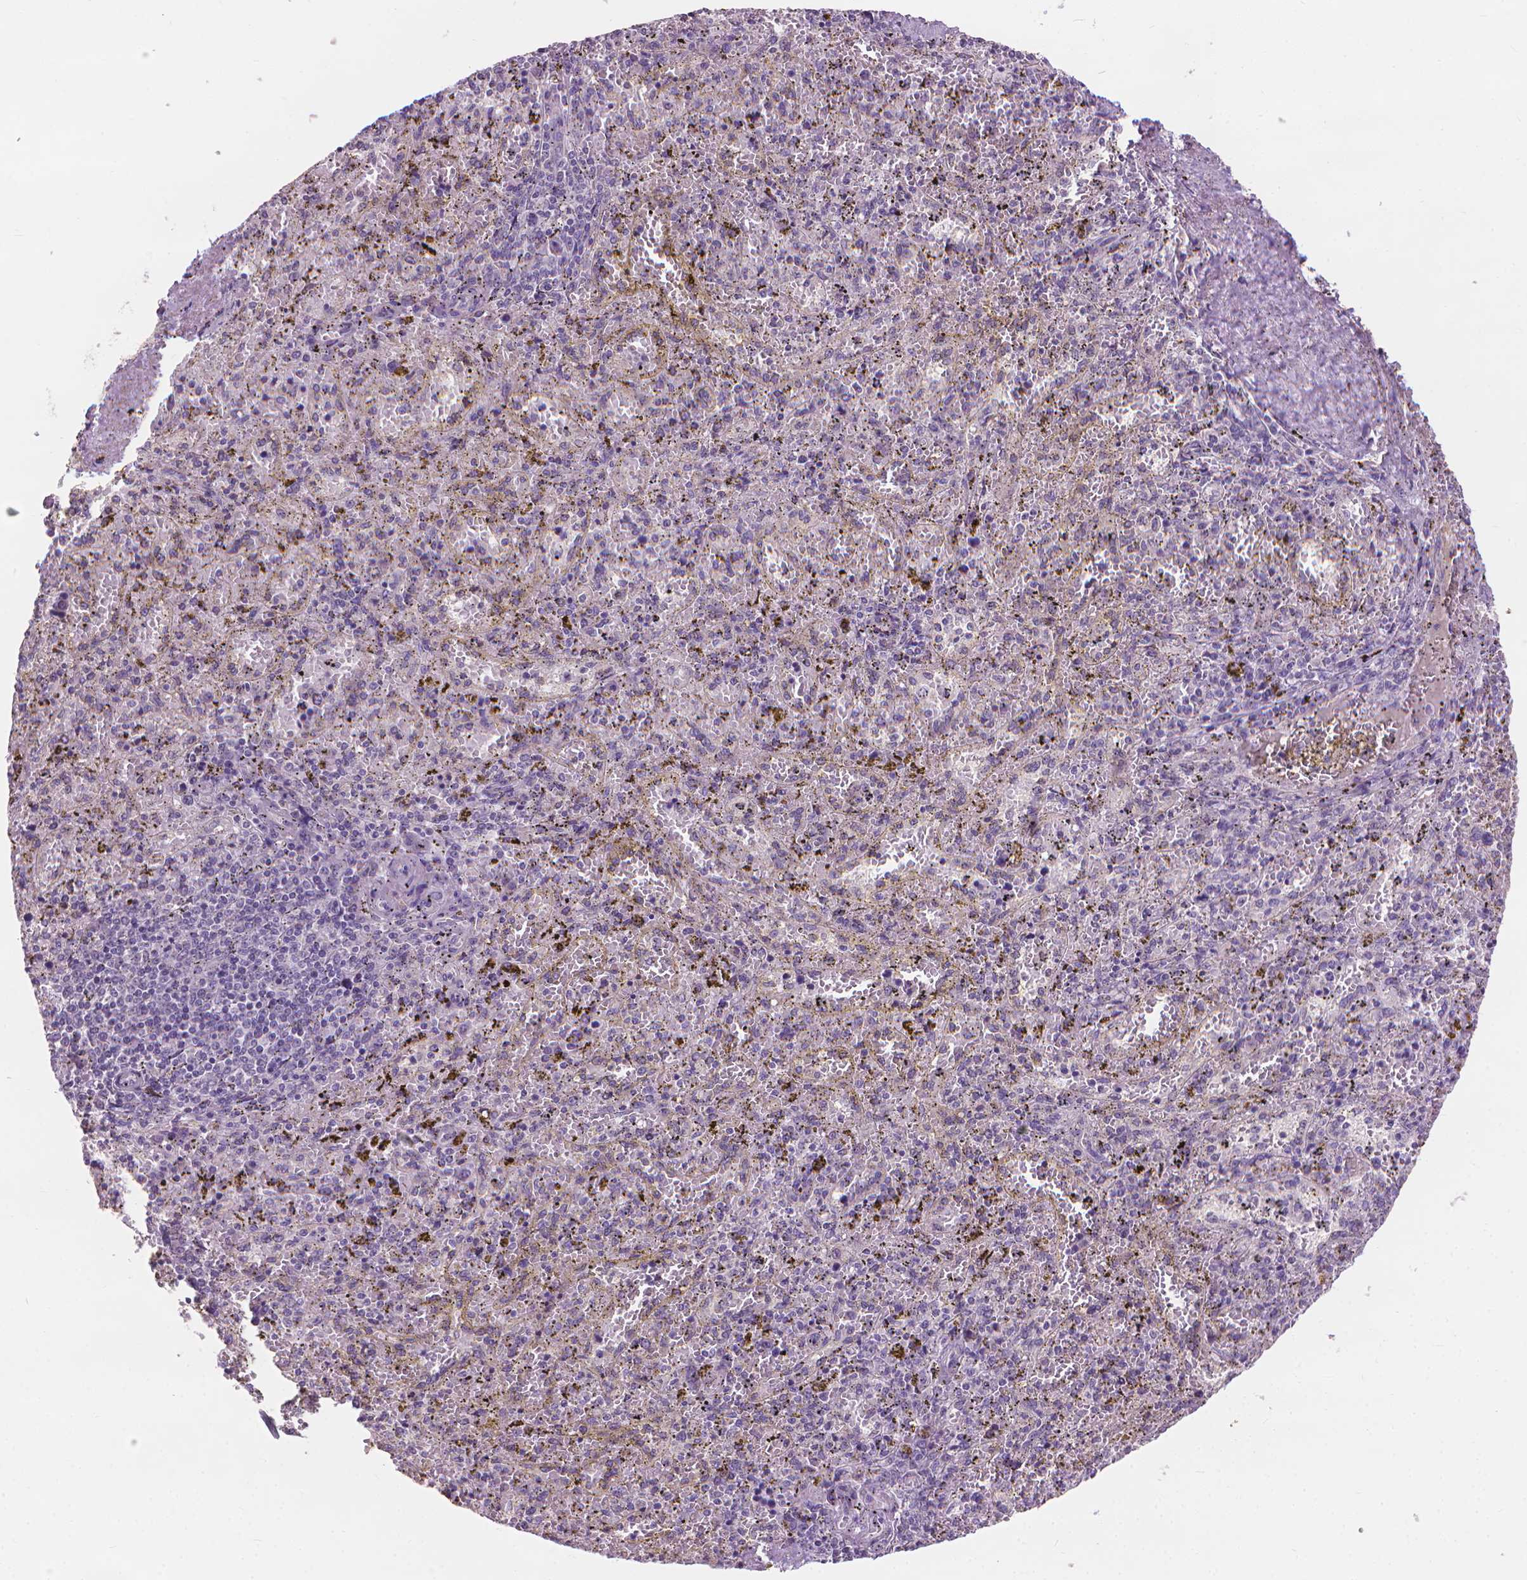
{"staining": {"intensity": "negative", "quantity": "none", "location": "none"}, "tissue": "spleen", "cell_type": "Cells in red pulp", "image_type": "normal", "snomed": [{"axis": "morphology", "description": "Normal tissue, NOS"}, {"axis": "topography", "description": "Spleen"}], "caption": "Immunohistochemistry (IHC) photomicrograph of normal spleen stained for a protein (brown), which displays no staining in cells in red pulp.", "gene": "GPRC5A", "patient": {"sex": "female", "age": 50}}